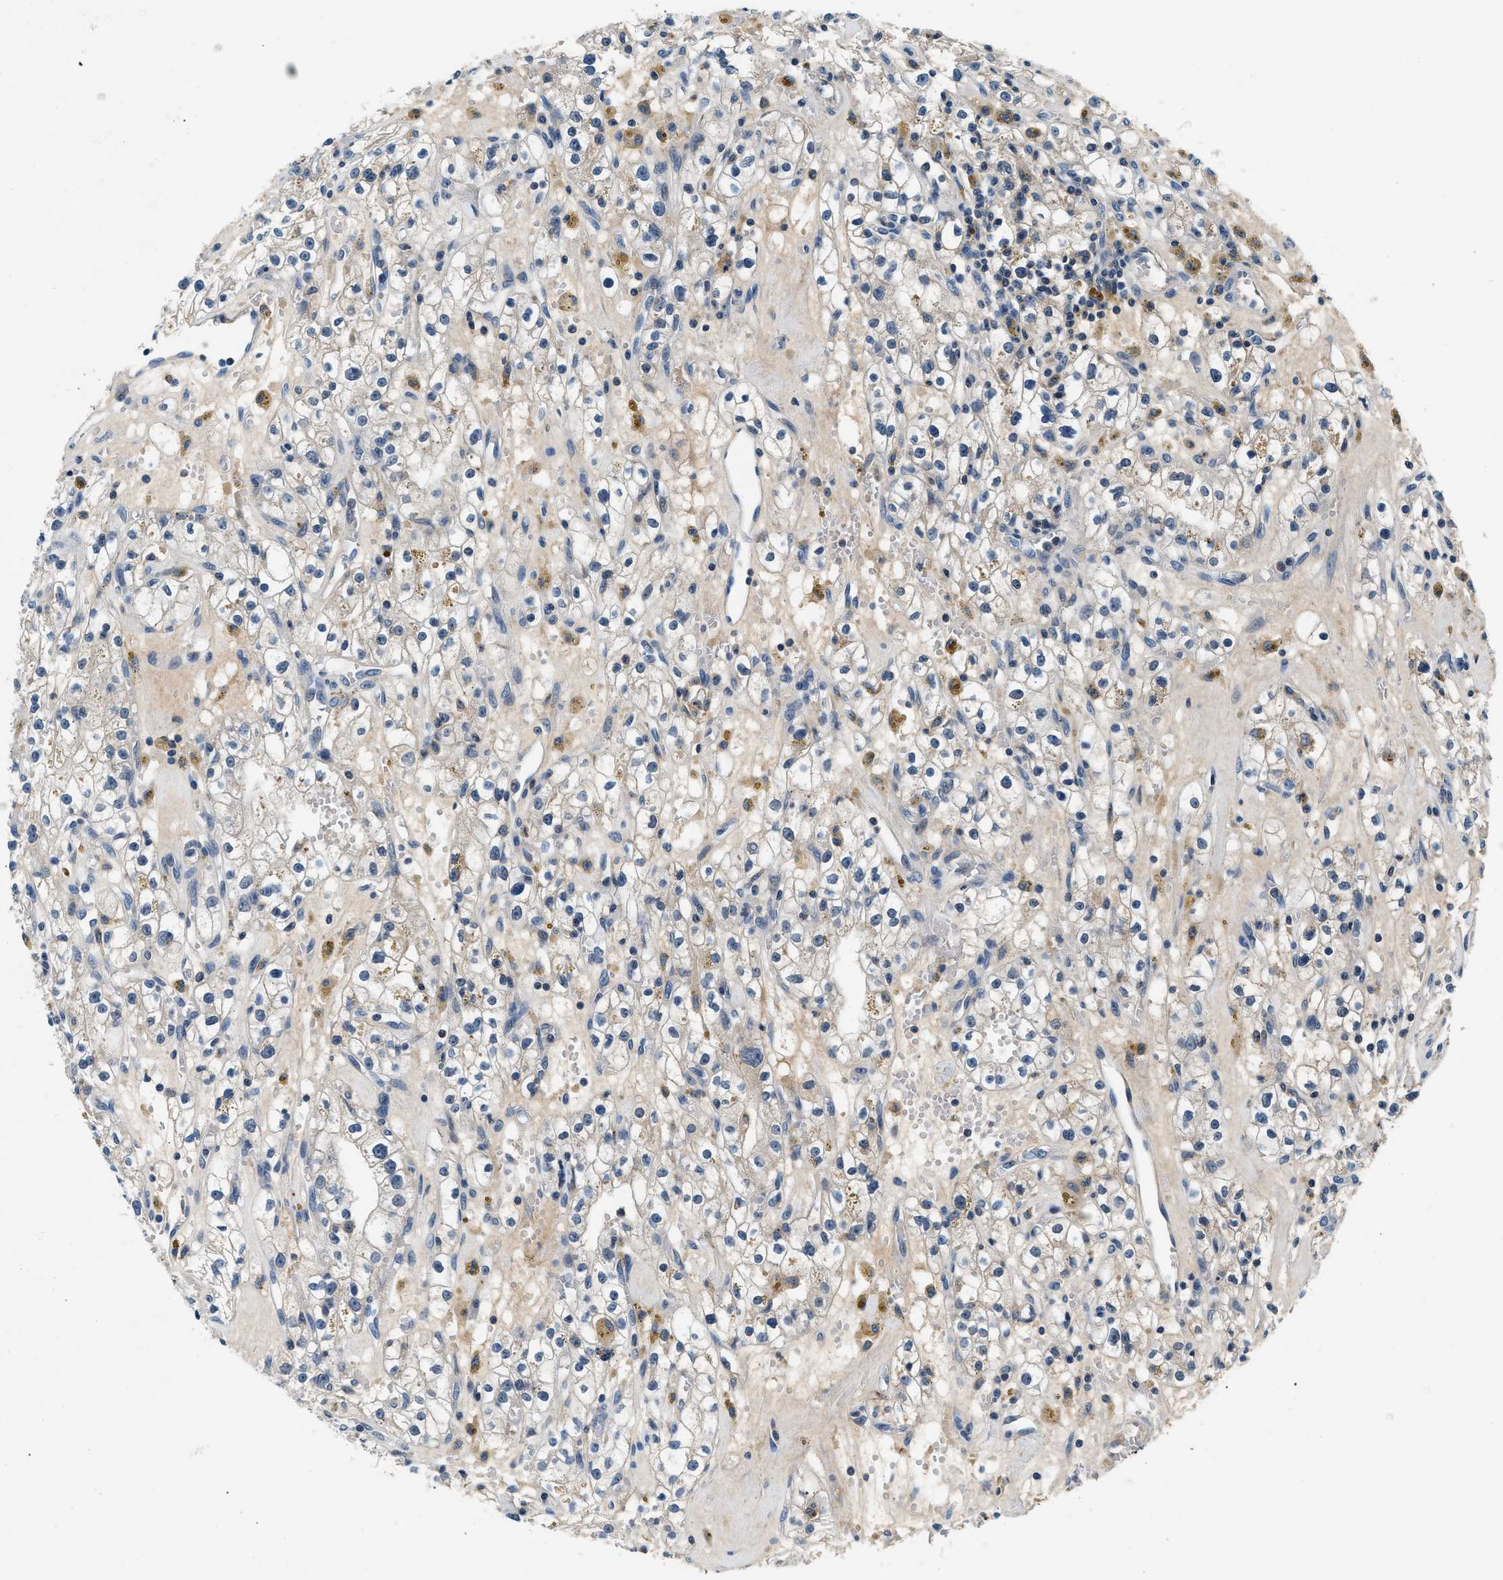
{"staining": {"intensity": "negative", "quantity": "none", "location": "none"}, "tissue": "renal cancer", "cell_type": "Tumor cells", "image_type": "cancer", "snomed": [{"axis": "morphology", "description": "Adenocarcinoma, NOS"}, {"axis": "topography", "description": "Kidney"}], "caption": "A high-resolution photomicrograph shows IHC staining of renal cancer (adenocarcinoma), which shows no significant expression in tumor cells.", "gene": "DENND6B", "patient": {"sex": "male", "age": 56}}